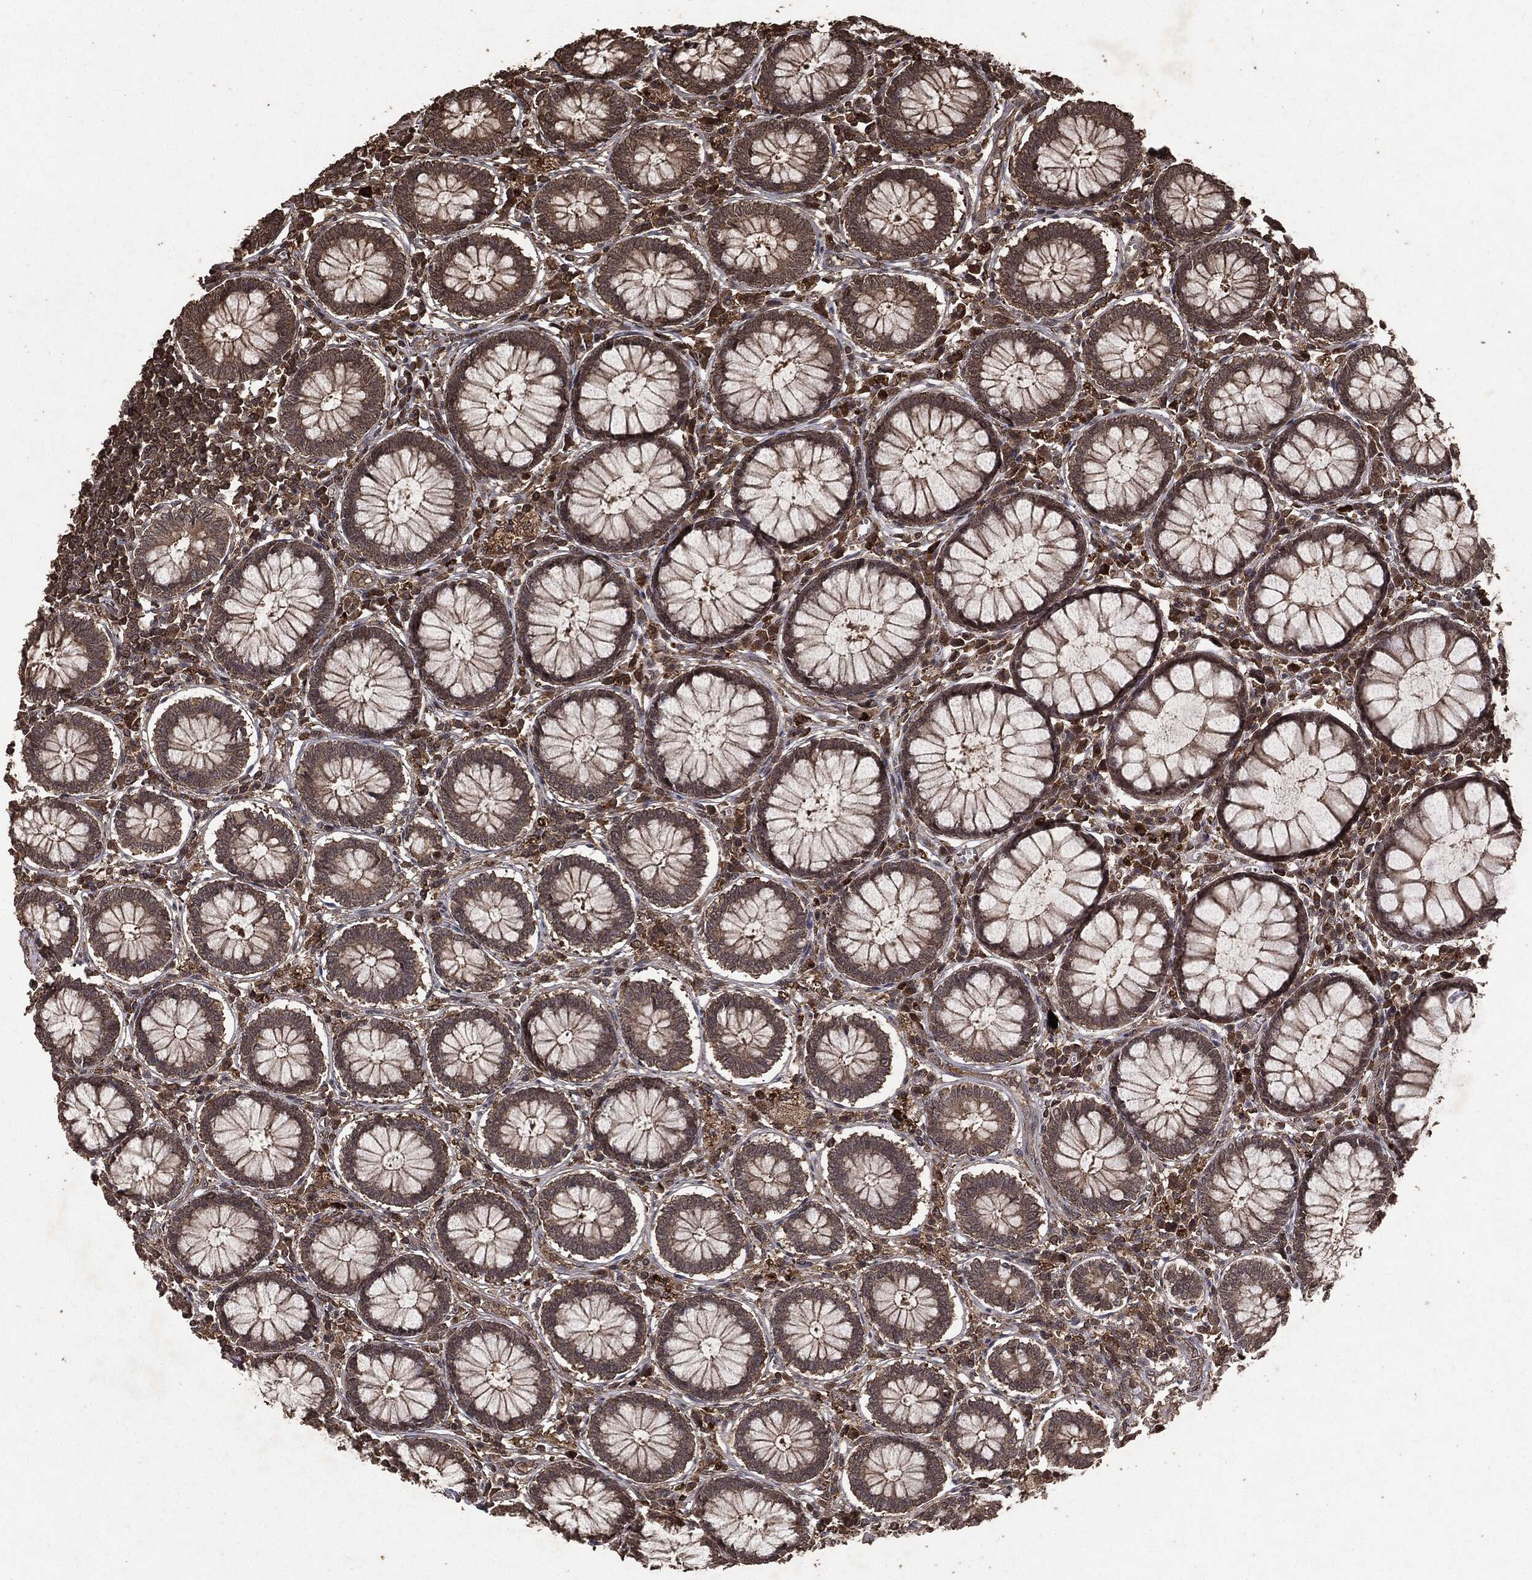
{"staining": {"intensity": "moderate", "quantity": "25%-75%", "location": "cytoplasmic/membranous"}, "tissue": "colon", "cell_type": "Endothelial cells", "image_type": "normal", "snomed": [{"axis": "morphology", "description": "Normal tissue, NOS"}, {"axis": "topography", "description": "Colon"}], "caption": "Colon stained with DAB immunohistochemistry reveals medium levels of moderate cytoplasmic/membranous staining in approximately 25%-75% of endothelial cells.", "gene": "NME1", "patient": {"sex": "male", "age": 65}}